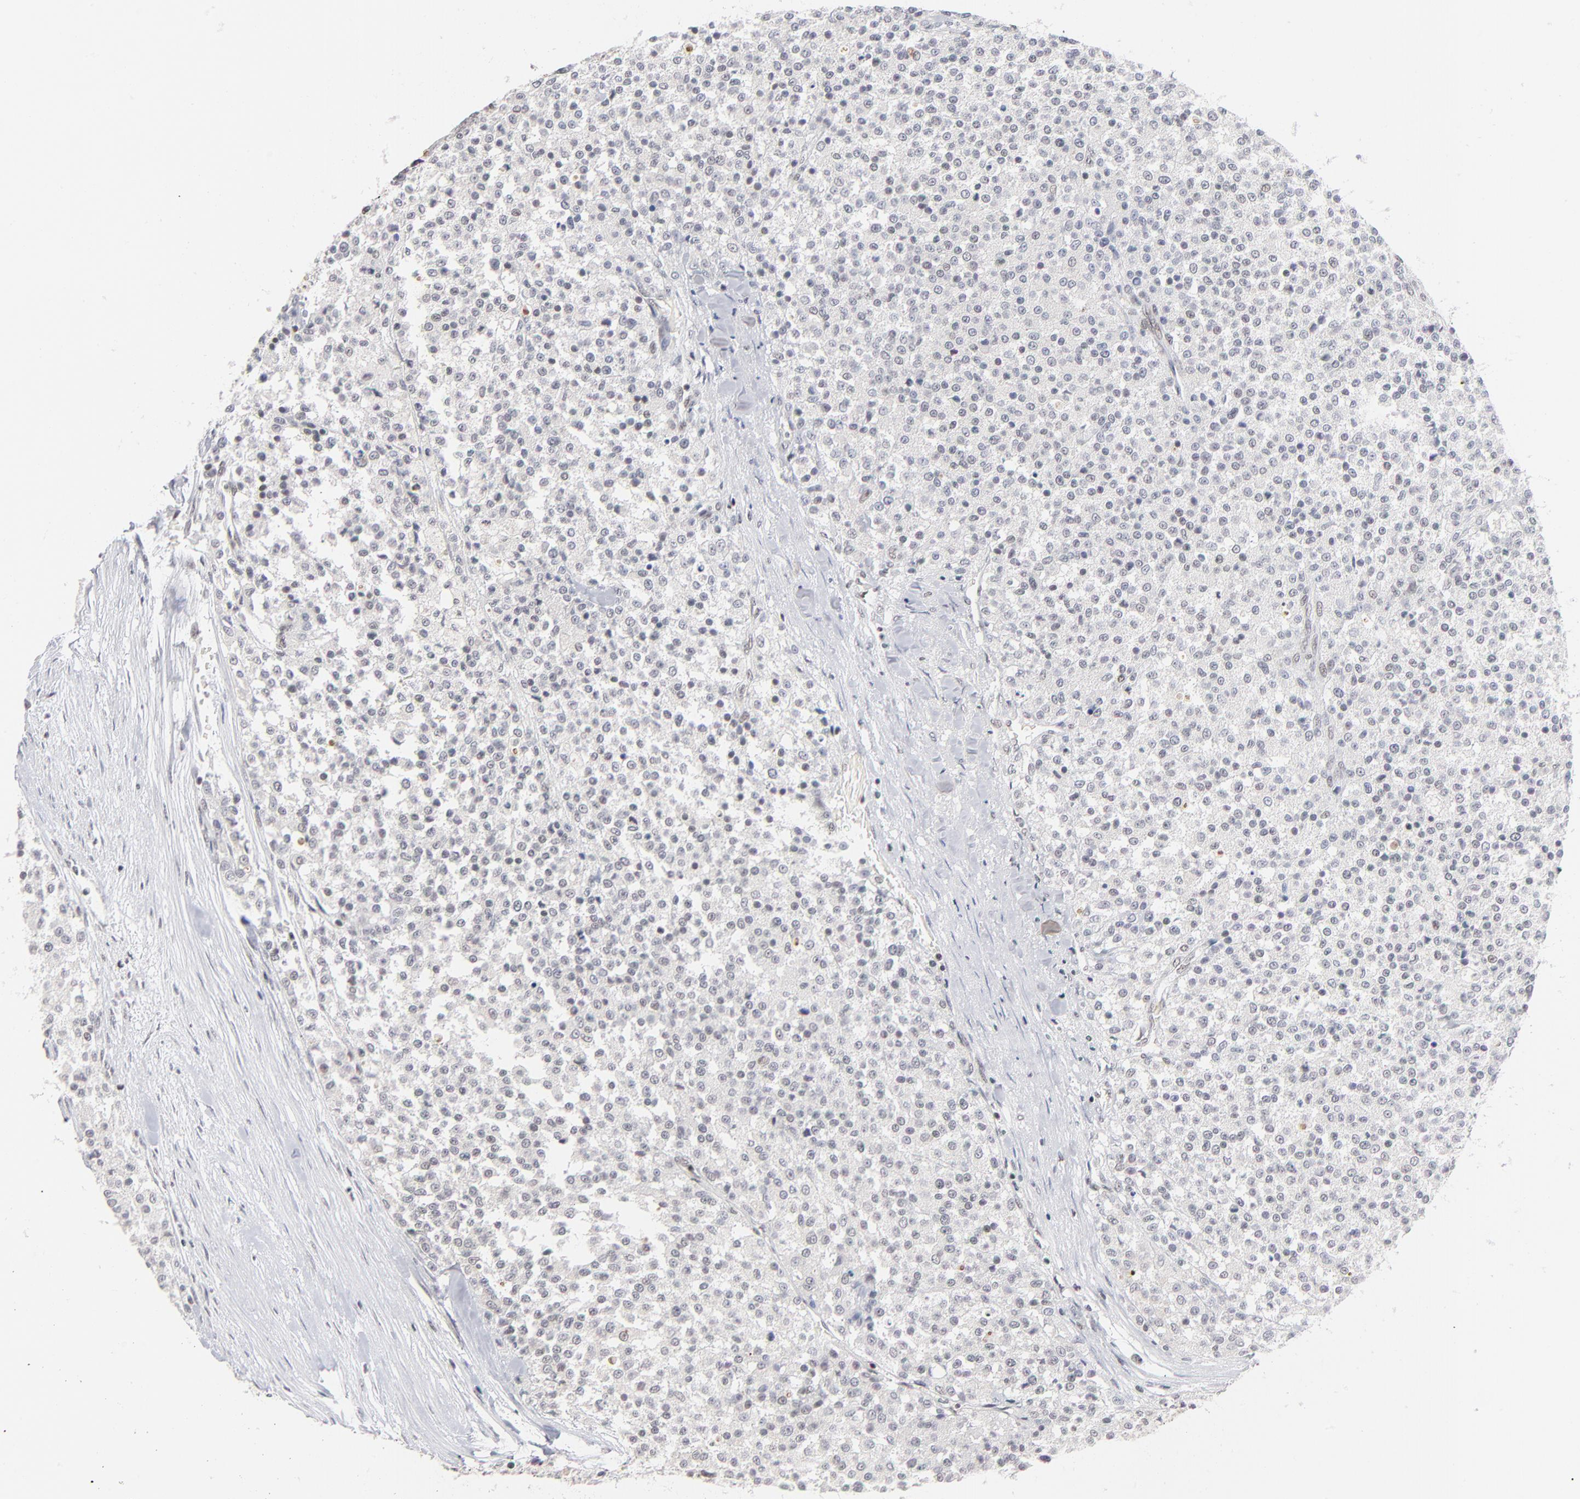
{"staining": {"intensity": "negative", "quantity": "none", "location": "none"}, "tissue": "testis cancer", "cell_type": "Tumor cells", "image_type": "cancer", "snomed": [{"axis": "morphology", "description": "Seminoma, NOS"}, {"axis": "topography", "description": "Testis"}], "caption": "This is an IHC photomicrograph of testis seminoma. There is no expression in tumor cells.", "gene": "ZNF143", "patient": {"sex": "male", "age": 59}}